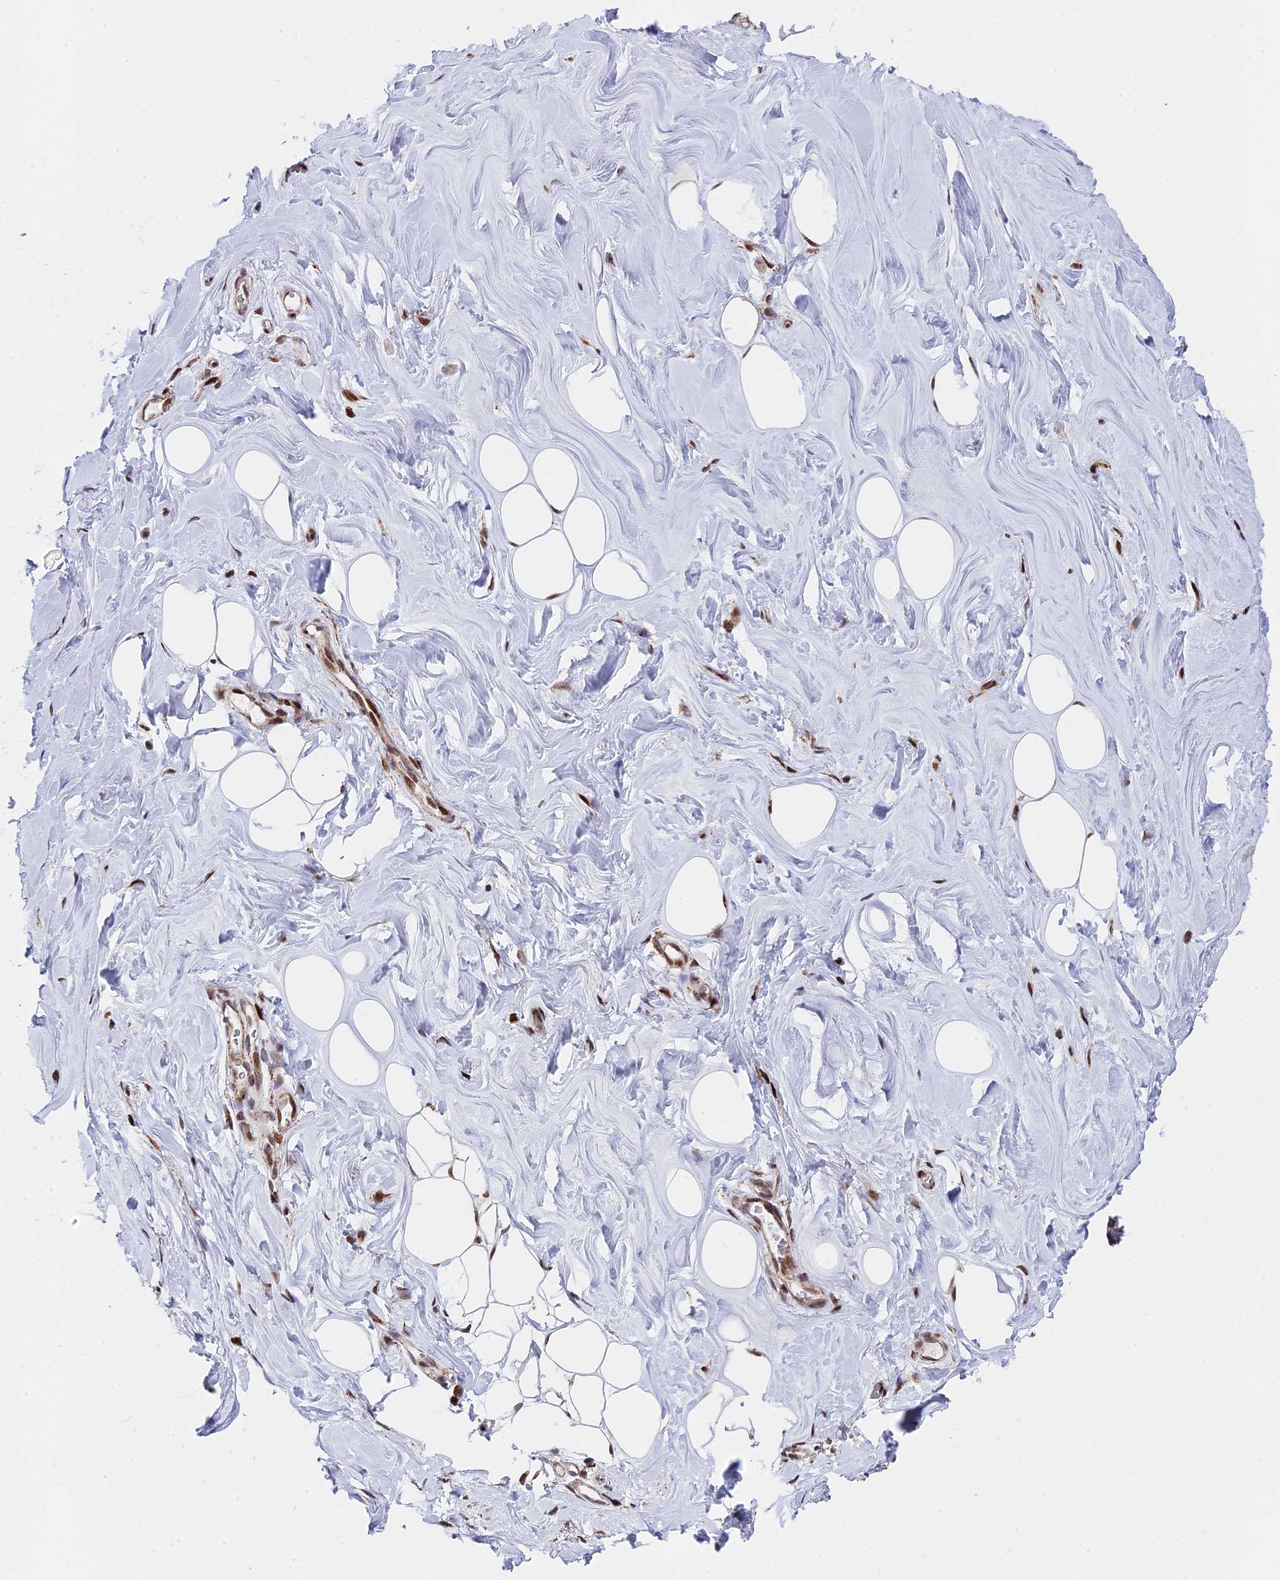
{"staining": {"intensity": "weak", "quantity": "25%-75%", "location": "cytoplasmic/membranous"}, "tissue": "adipose tissue", "cell_type": "Adipocytes", "image_type": "normal", "snomed": [{"axis": "morphology", "description": "Normal tissue, NOS"}, {"axis": "topography", "description": "Breast"}], "caption": "Protein staining of unremarkable adipose tissue shows weak cytoplasmic/membranous staining in approximately 25%-75% of adipocytes. The staining was performed using DAB (3,3'-diaminobenzidine), with brown indicating positive protein expression. Nuclei are stained blue with hematoxylin.", "gene": "FAM174C", "patient": {"sex": "female", "age": 26}}